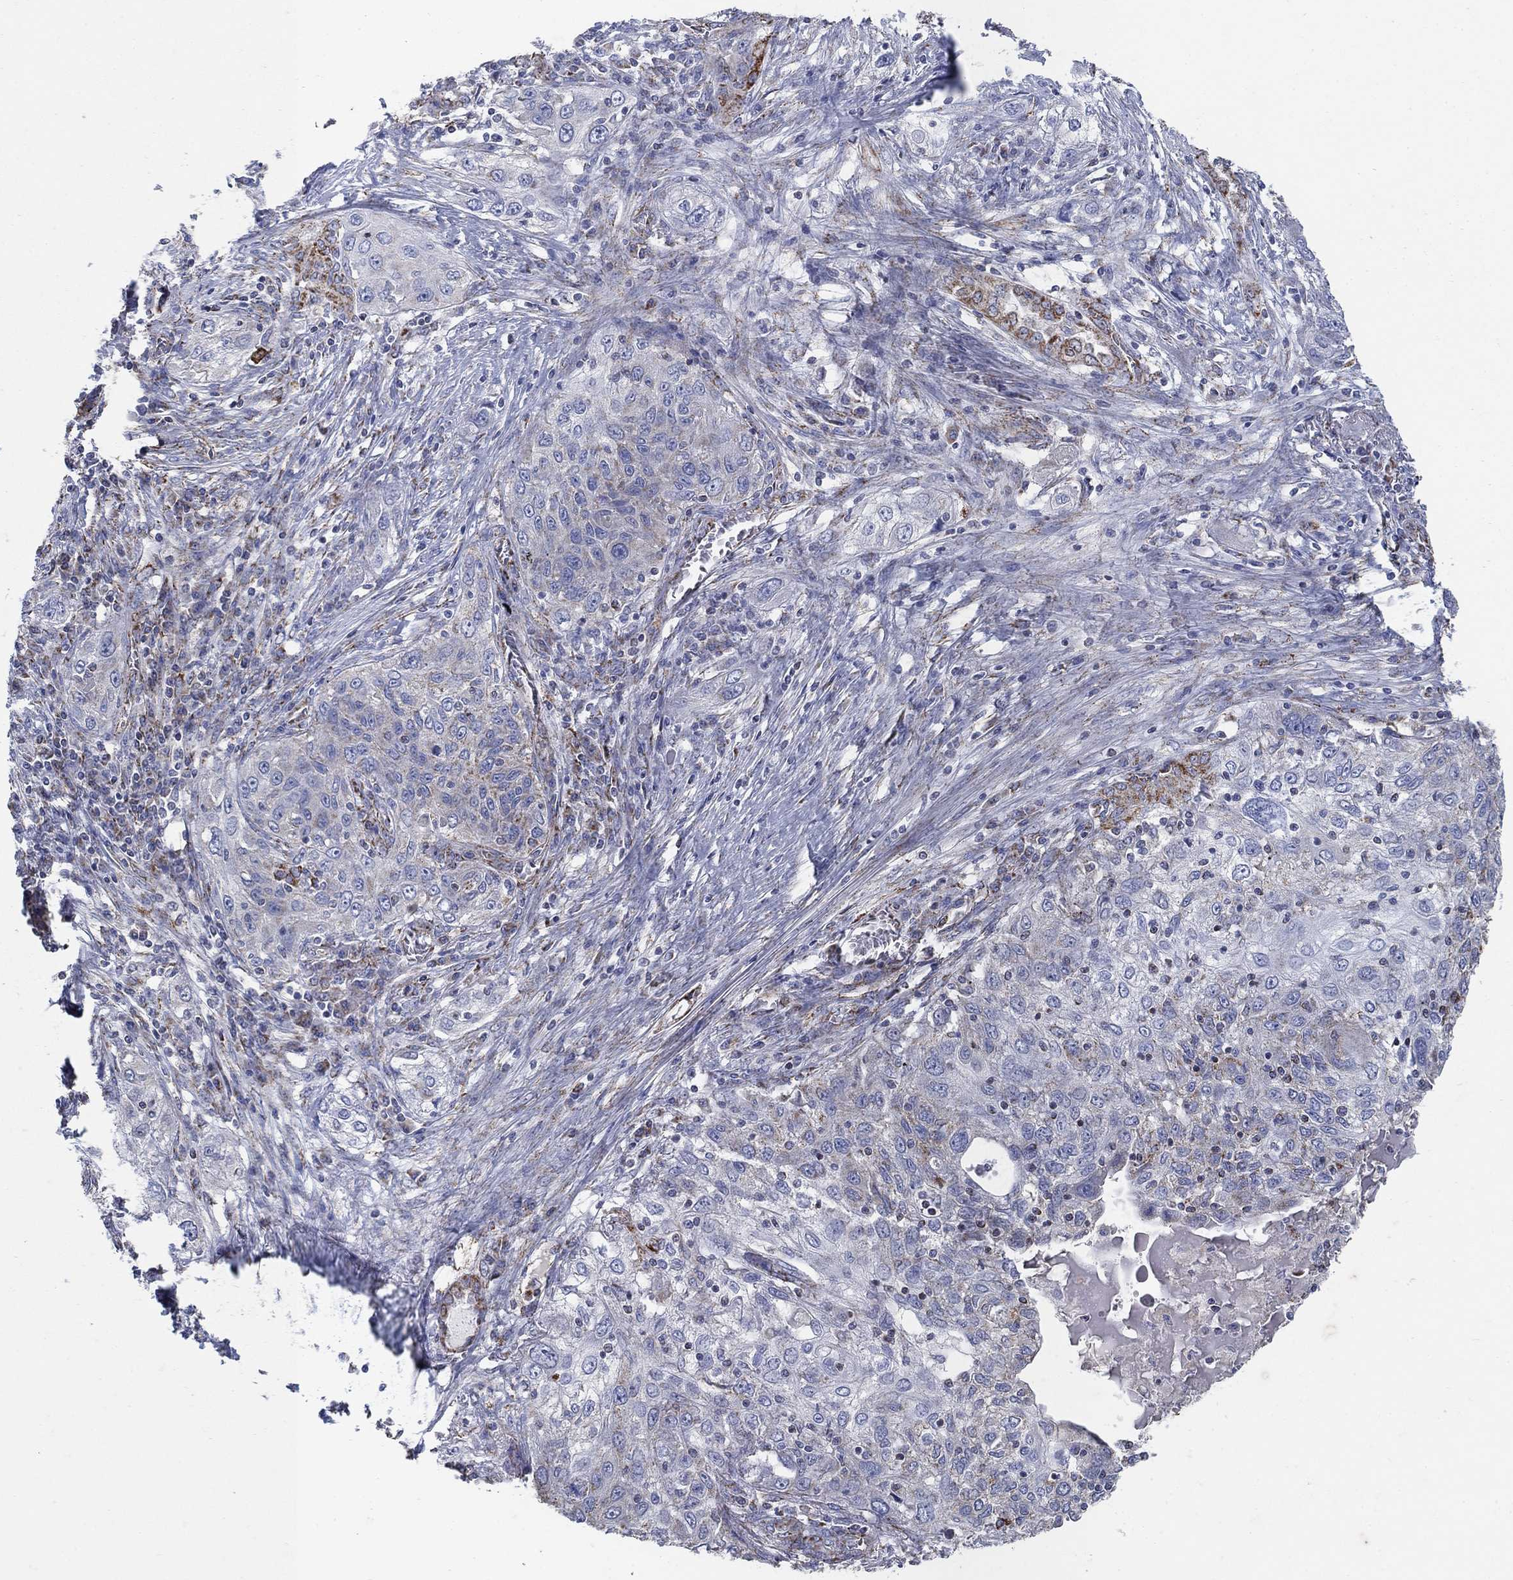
{"staining": {"intensity": "negative", "quantity": "none", "location": "none"}, "tissue": "lung cancer", "cell_type": "Tumor cells", "image_type": "cancer", "snomed": [{"axis": "morphology", "description": "Squamous cell carcinoma, NOS"}, {"axis": "topography", "description": "Lung"}], "caption": "Immunohistochemical staining of lung squamous cell carcinoma demonstrates no significant staining in tumor cells.", "gene": "PNPLA2", "patient": {"sex": "female", "age": 69}}